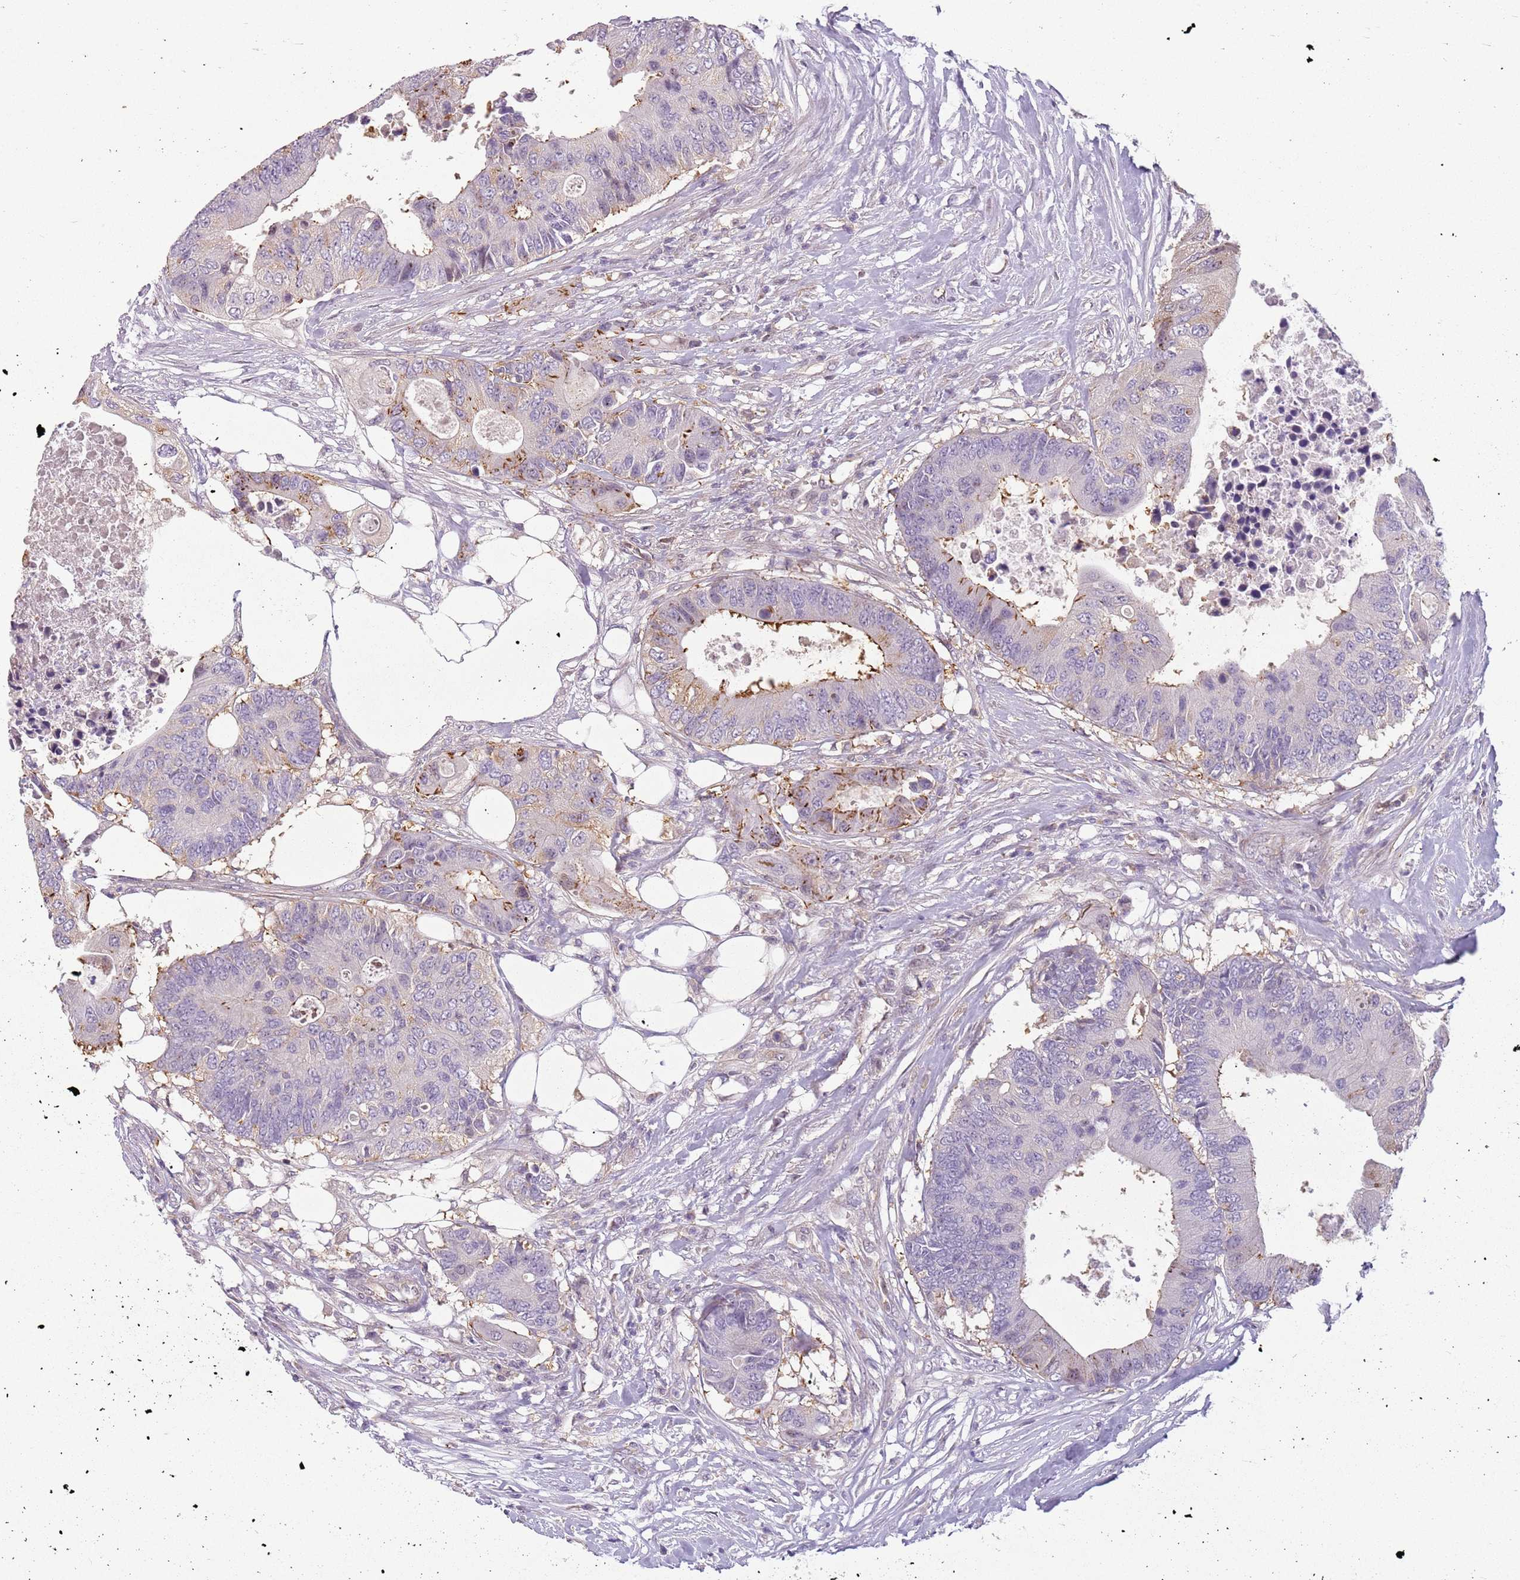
{"staining": {"intensity": "moderate", "quantity": "<25%", "location": "cytoplasmic/membranous"}, "tissue": "colorectal cancer", "cell_type": "Tumor cells", "image_type": "cancer", "snomed": [{"axis": "morphology", "description": "Adenocarcinoma, NOS"}, {"axis": "topography", "description": "Colon"}], "caption": "This micrograph reveals colorectal cancer stained with immunohistochemistry to label a protein in brown. The cytoplasmic/membranous of tumor cells show moderate positivity for the protein. Nuclei are counter-stained blue.", "gene": "DEFB116", "patient": {"sex": "male", "age": 71}}